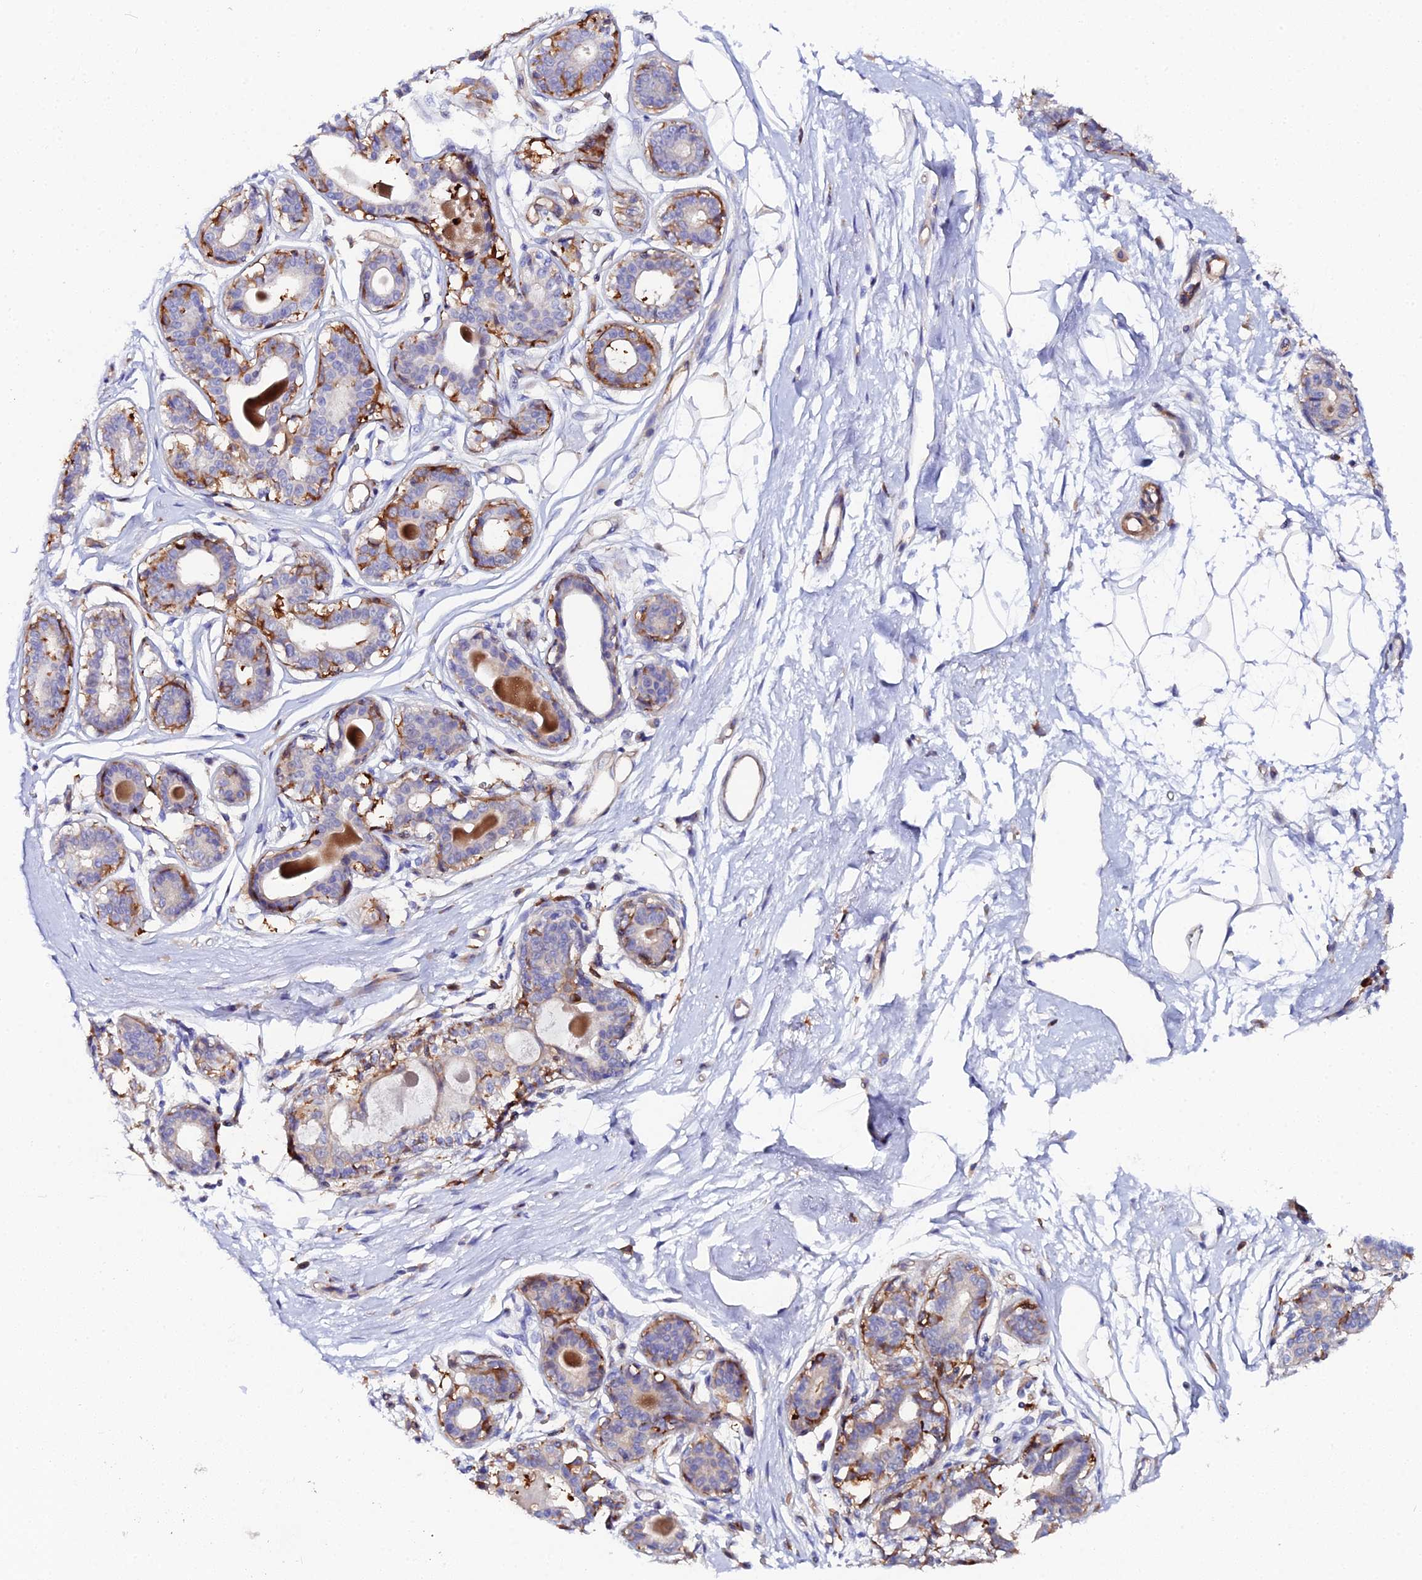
{"staining": {"intensity": "moderate", "quantity": "25%-75%", "location": "cytoplasmic/membranous"}, "tissue": "breast", "cell_type": "Adipocytes", "image_type": "normal", "snomed": [{"axis": "morphology", "description": "Normal tissue, NOS"}, {"axis": "topography", "description": "Breast"}], "caption": "This histopathology image reveals immunohistochemistry staining of unremarkable breast, with medium moderate cytoplasmic/membranous positivity in approximately 25%-75% of adipocytes.", "gene": "GNG5B", "patient": {"sex": "female", "age": 45}}